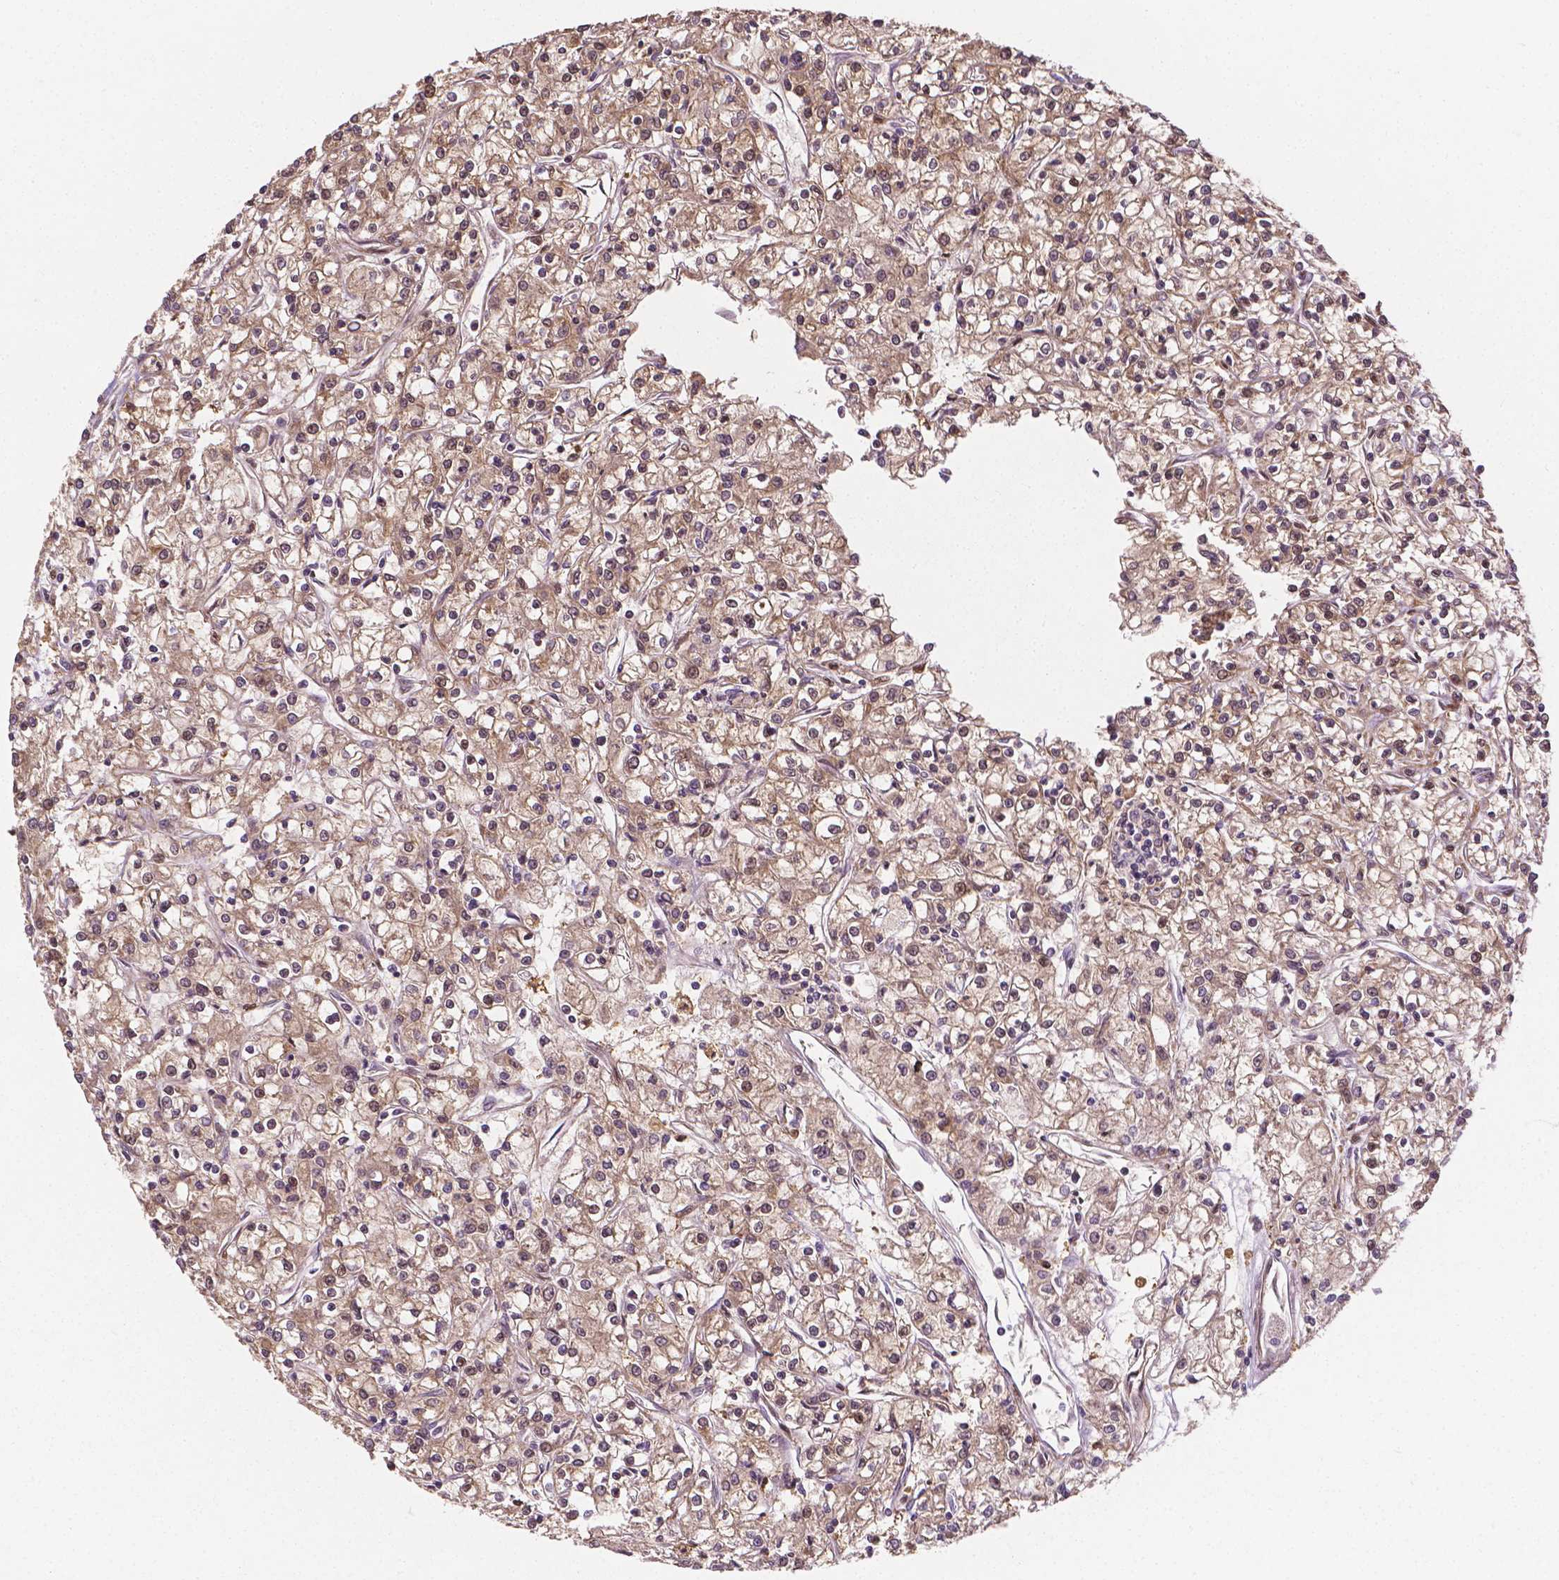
{"staining": {"intensity": "weak", "quantity": "<25%", "location": "cytoplasmic/membranous"}, "tissue": "renal cancer", "cell_type": "Tumor cells", "image_type": "cancer", "snomed": [{"axis": "morphology", "description": "Adenocarcinoma, NOS"}, {"axis": "topography", "description": "Kidney"}], "caption": "Protein analysis of renal cancer displays no significant expression in tumor cells.", "gene": "YAP1", "patient": {"sex": "female", "age": 59}}